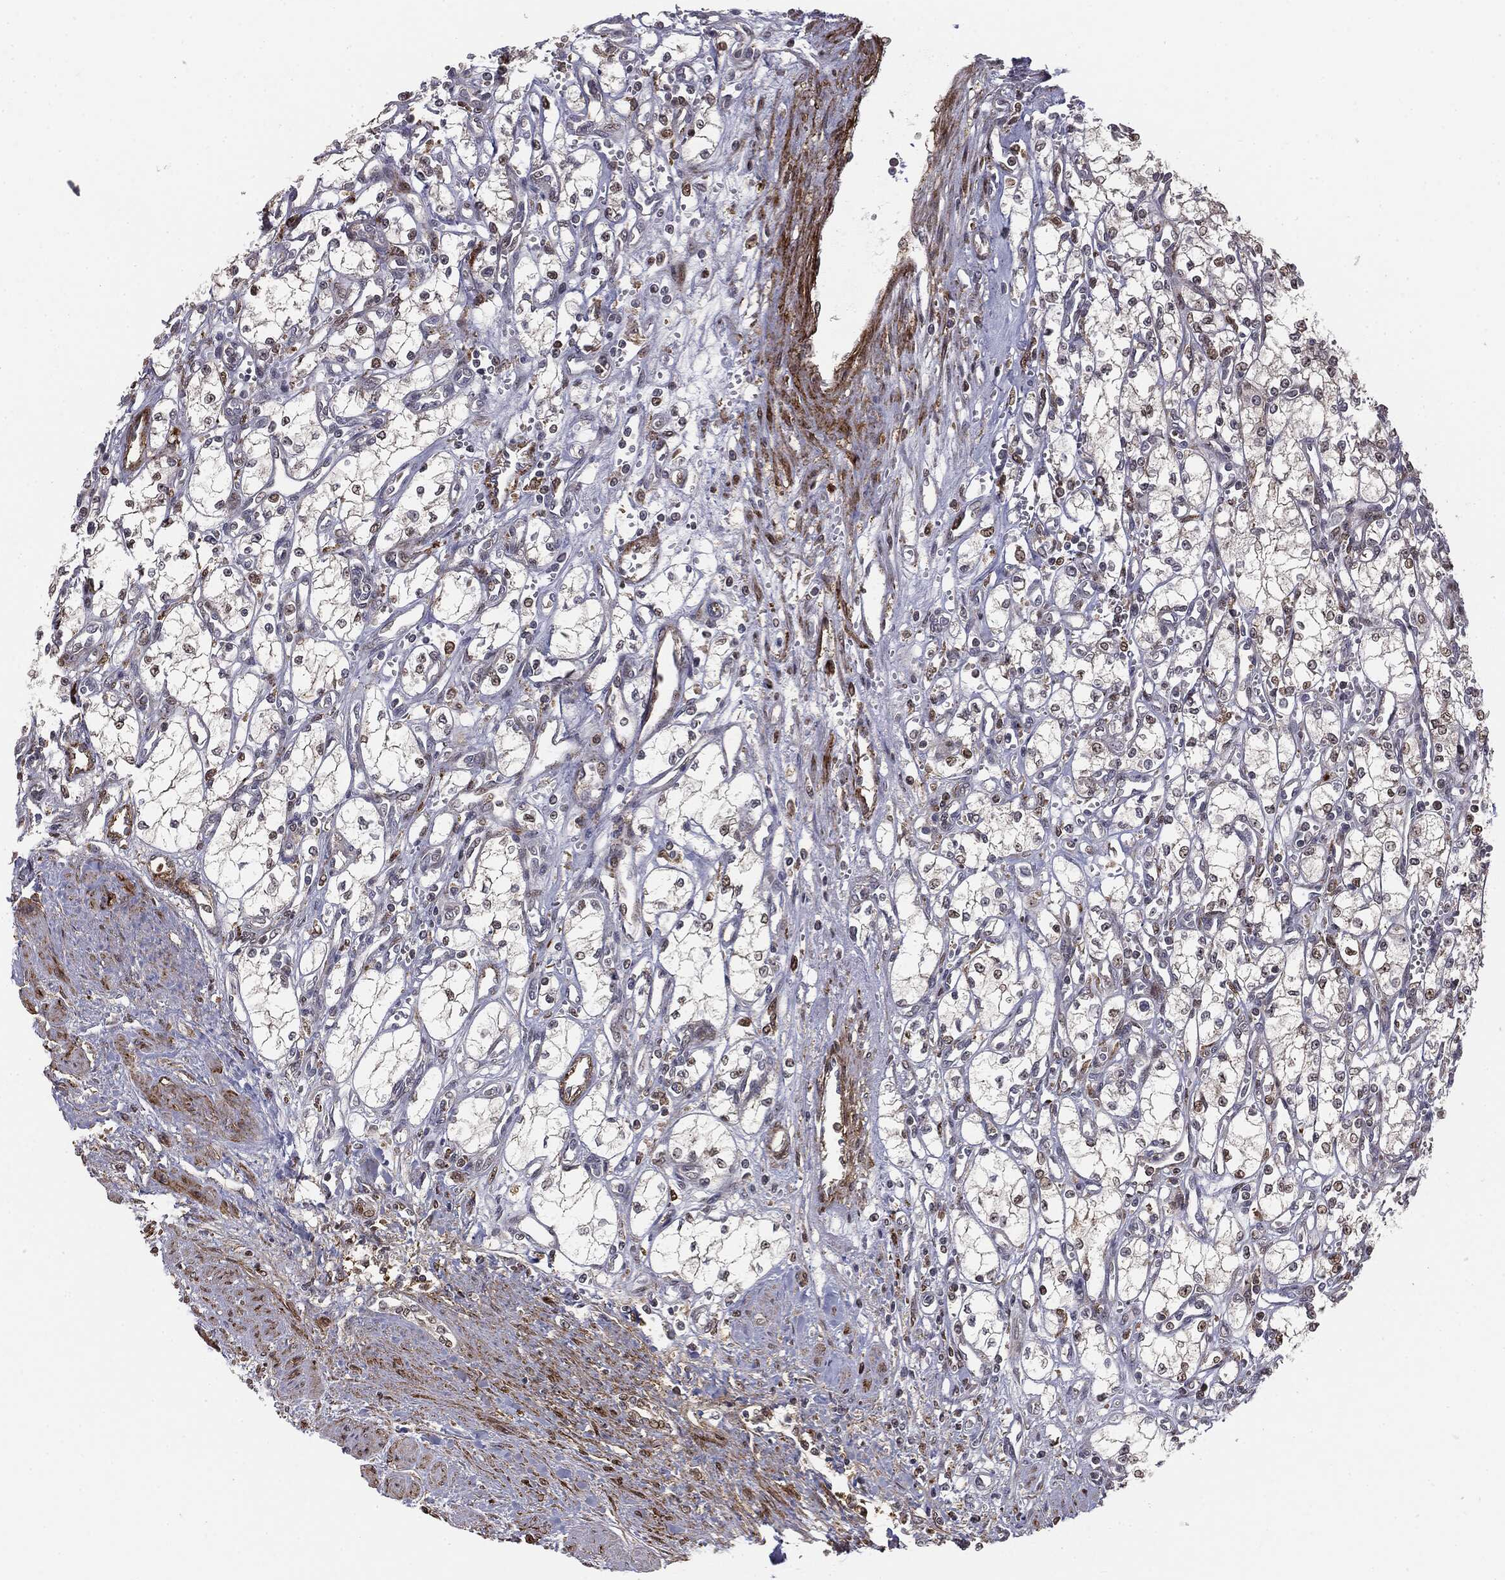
{"staining": {"intensity": "moderate", "quantity": "<25%", "location": "nuclear"}, "tissue": "renal cancer", "cell_type": "Tumor cells", "image_type": "cancer", "snomed": [{"axis": "morphology", "description": "Adenocarcinoma, NOS"}, {"axis": "topography", "description": "Kidney"}], "caption": "IHC image of adenocarcinoma (renal) stained for a protein (brown), which displays low levels of moderate nuclear positivity in about <25% of tumor cells.", "gene": "PTEN", "patient": {"sex": "male", "age": 59}}